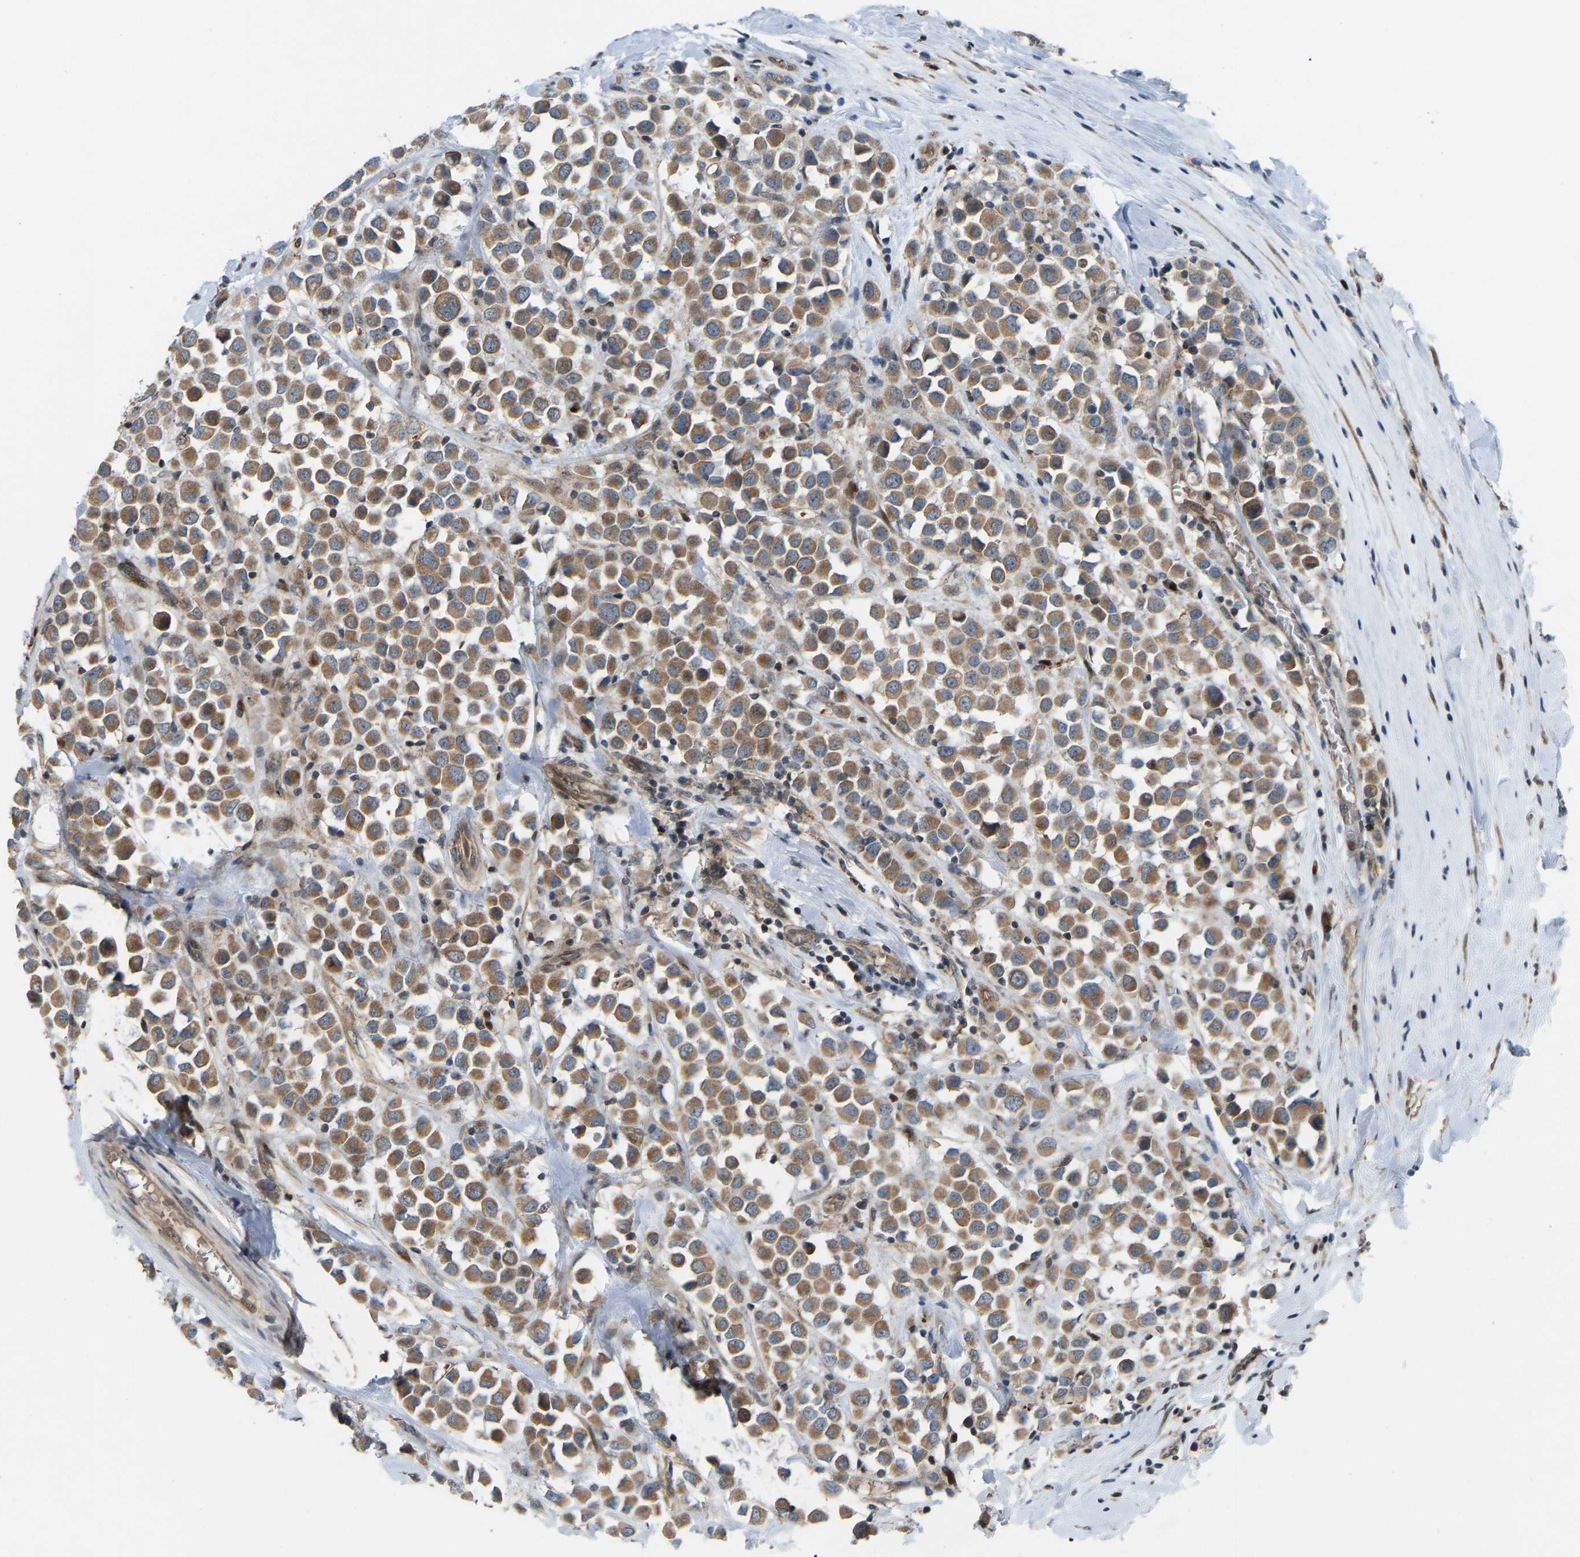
{"staining": {"intensity": "moderate", "quantity": ">75%", "location": "cytoplasmic/membranous"}, "tissue": "breast cancer", "cell_type": "Tumor cells", "image_type": "cancer", "snomed": [{"axis": "morphology", "description": "Duct carcinoma"}, {"axis": "topography", "description": "Breast"}], "caption": "Protein positivity by immunohistochemistry exhibits moderate cytoplasmic/membranous expression in about >75% of tumor cells in breast cancer. The protein is stained brown, and the nuclei are stained in blue (DAB (3,3'-diaminobenzidine) IHC with brightfield microscopy, high magnification).", "gene": "C21orf91", "patient": {"sex": "female", "age": 61}}